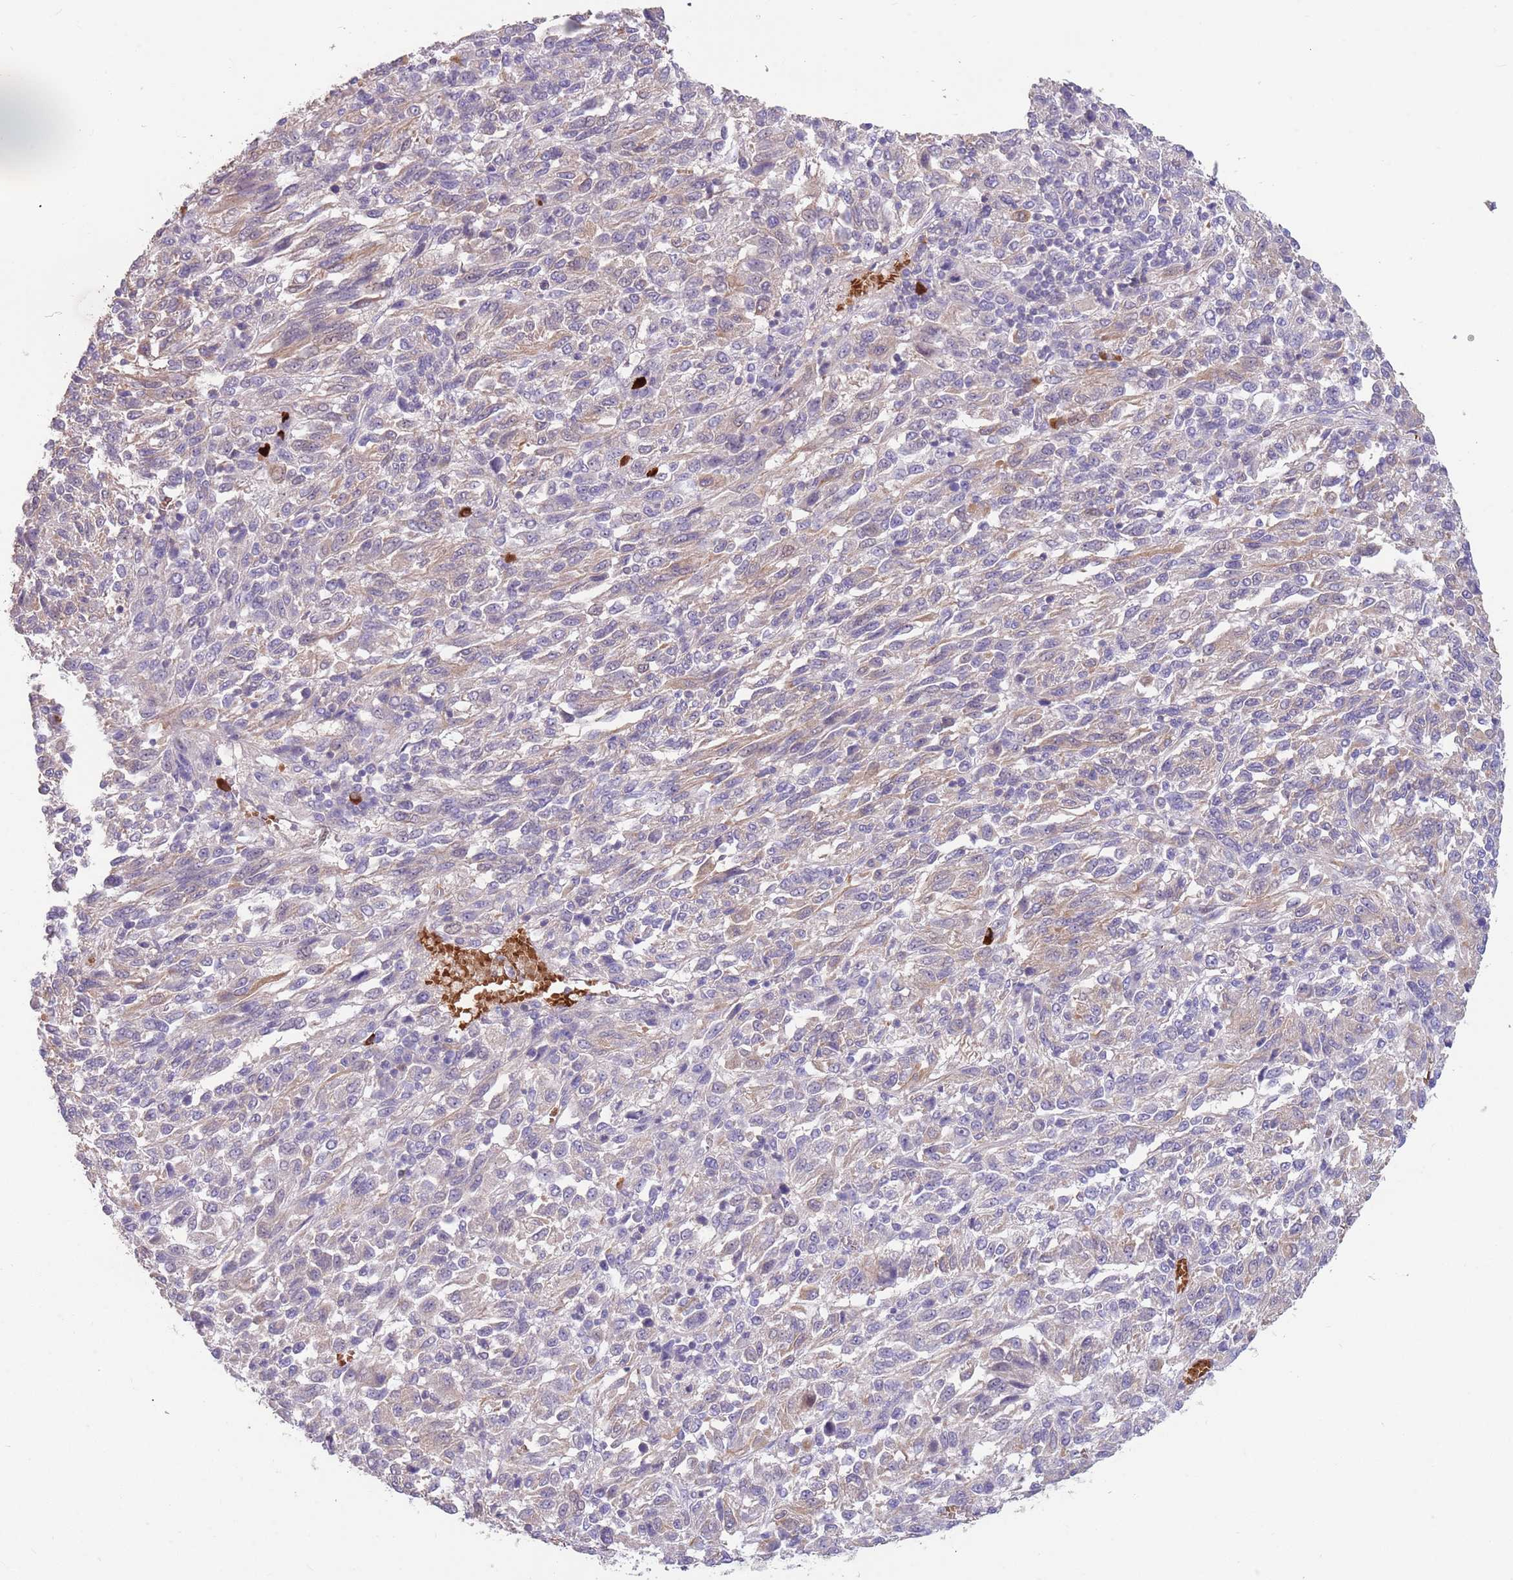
{"staining": {"intensity": "negative", "quantity": "none", "location": "none"}, "tissue": "melanoma", "cell_type": "Tumor cells", "image_type": "cancer", "snomed": [{"axis": "morphology", "description": "Malignant melanoma, Metastatic site"}, {"axis": "topography", "description": "Lung"}], "caption": "An immunohistochemistry (IHC) histopathology image of melanoma is shown. There is no staining in tumor cells of melanoma.", "gene": "ZNF14", "patient": {"sex": "male", "age": 64}}